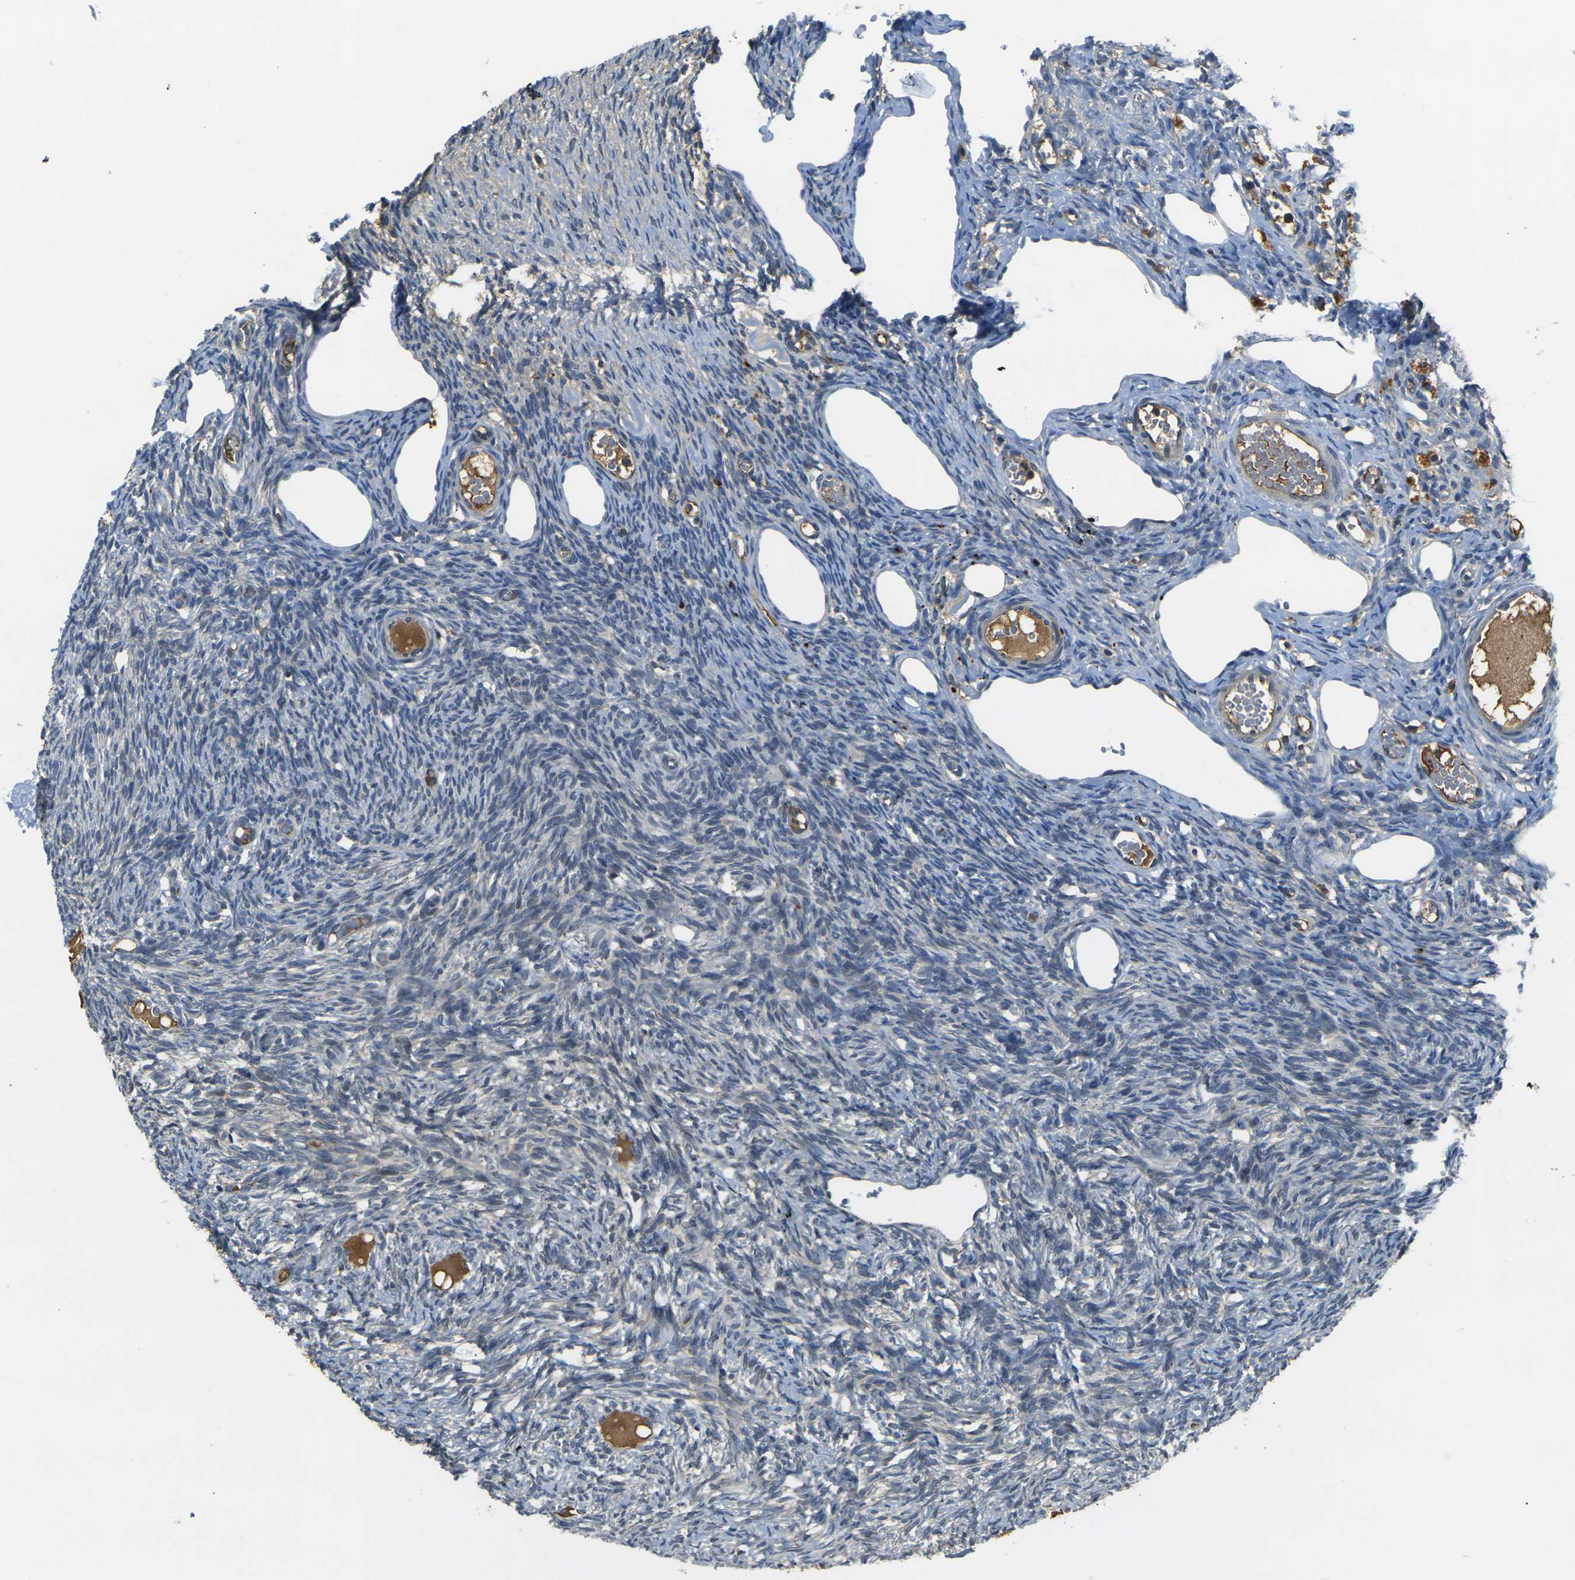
{"staining": {"intensity": "negative", "quantity": "none", "location": "none"}, "tissue": "ovary", "cell_type": "Ovarian stroma cells", "image_type": "normal", "snomed": [{"axis": "morphology", "description": "Normal tissue, NOS"}, {"axis": "topography", "description": "Ovary"}], "caption": "The immunohistochemistry (IHC) histopathology image has no significant expression in ovarian stroma cells of ovary. Brightfield microscopy of immunohistochemistry (IHC) stained with DAB (3,3'-diaminobenzidine) (brown) and hematoxylin (blue), captured at high magnification.", "gene": "PIGL", "patient": {"sex": "female", "age": 33}}